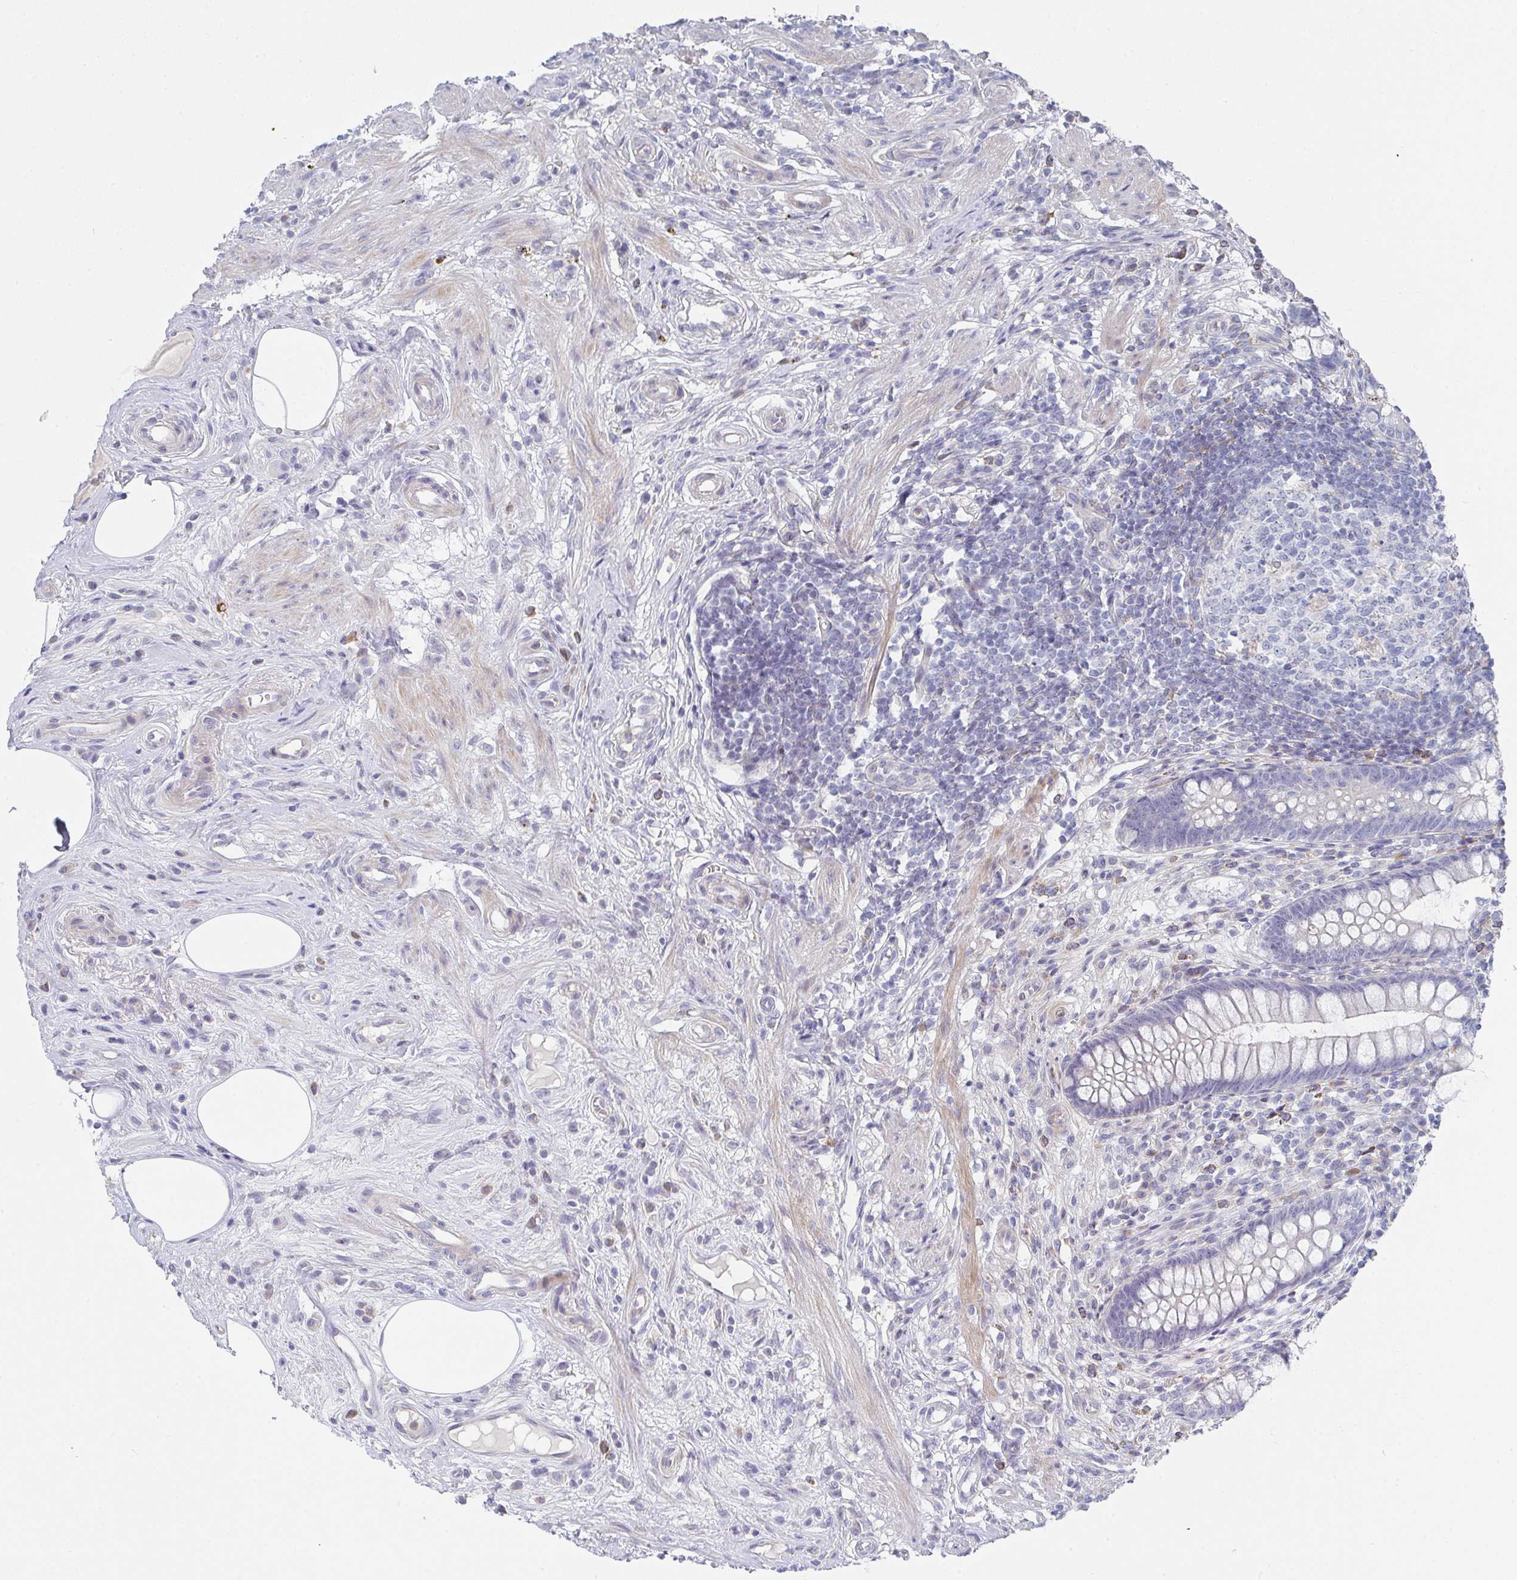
{"staining": {"intensity": "moderate", "quantity": "25%-75%", "location": "cytoplasmic/membranous"}, "tissue": "appendix", "cell_type": "Glandular cells", "image_type": "normal", "snomed": [{"axis": "morphology", "description": "Normal tissue, NOS"}, {"axis": "topography", "description": "Appendix"}], "caption": "A brown stain labels moderate cytoplasmic/membranous positivity of a protein in glandular cells of unremarkable human appendix. Using DAB (3,3'-diaminobenzidine) (brown) and hematoxylin (blue) stains, captured at high magnification using brightfield microscopy.", "gene": "KLHL33", "patient": {"sex": "female", "age": 56}}